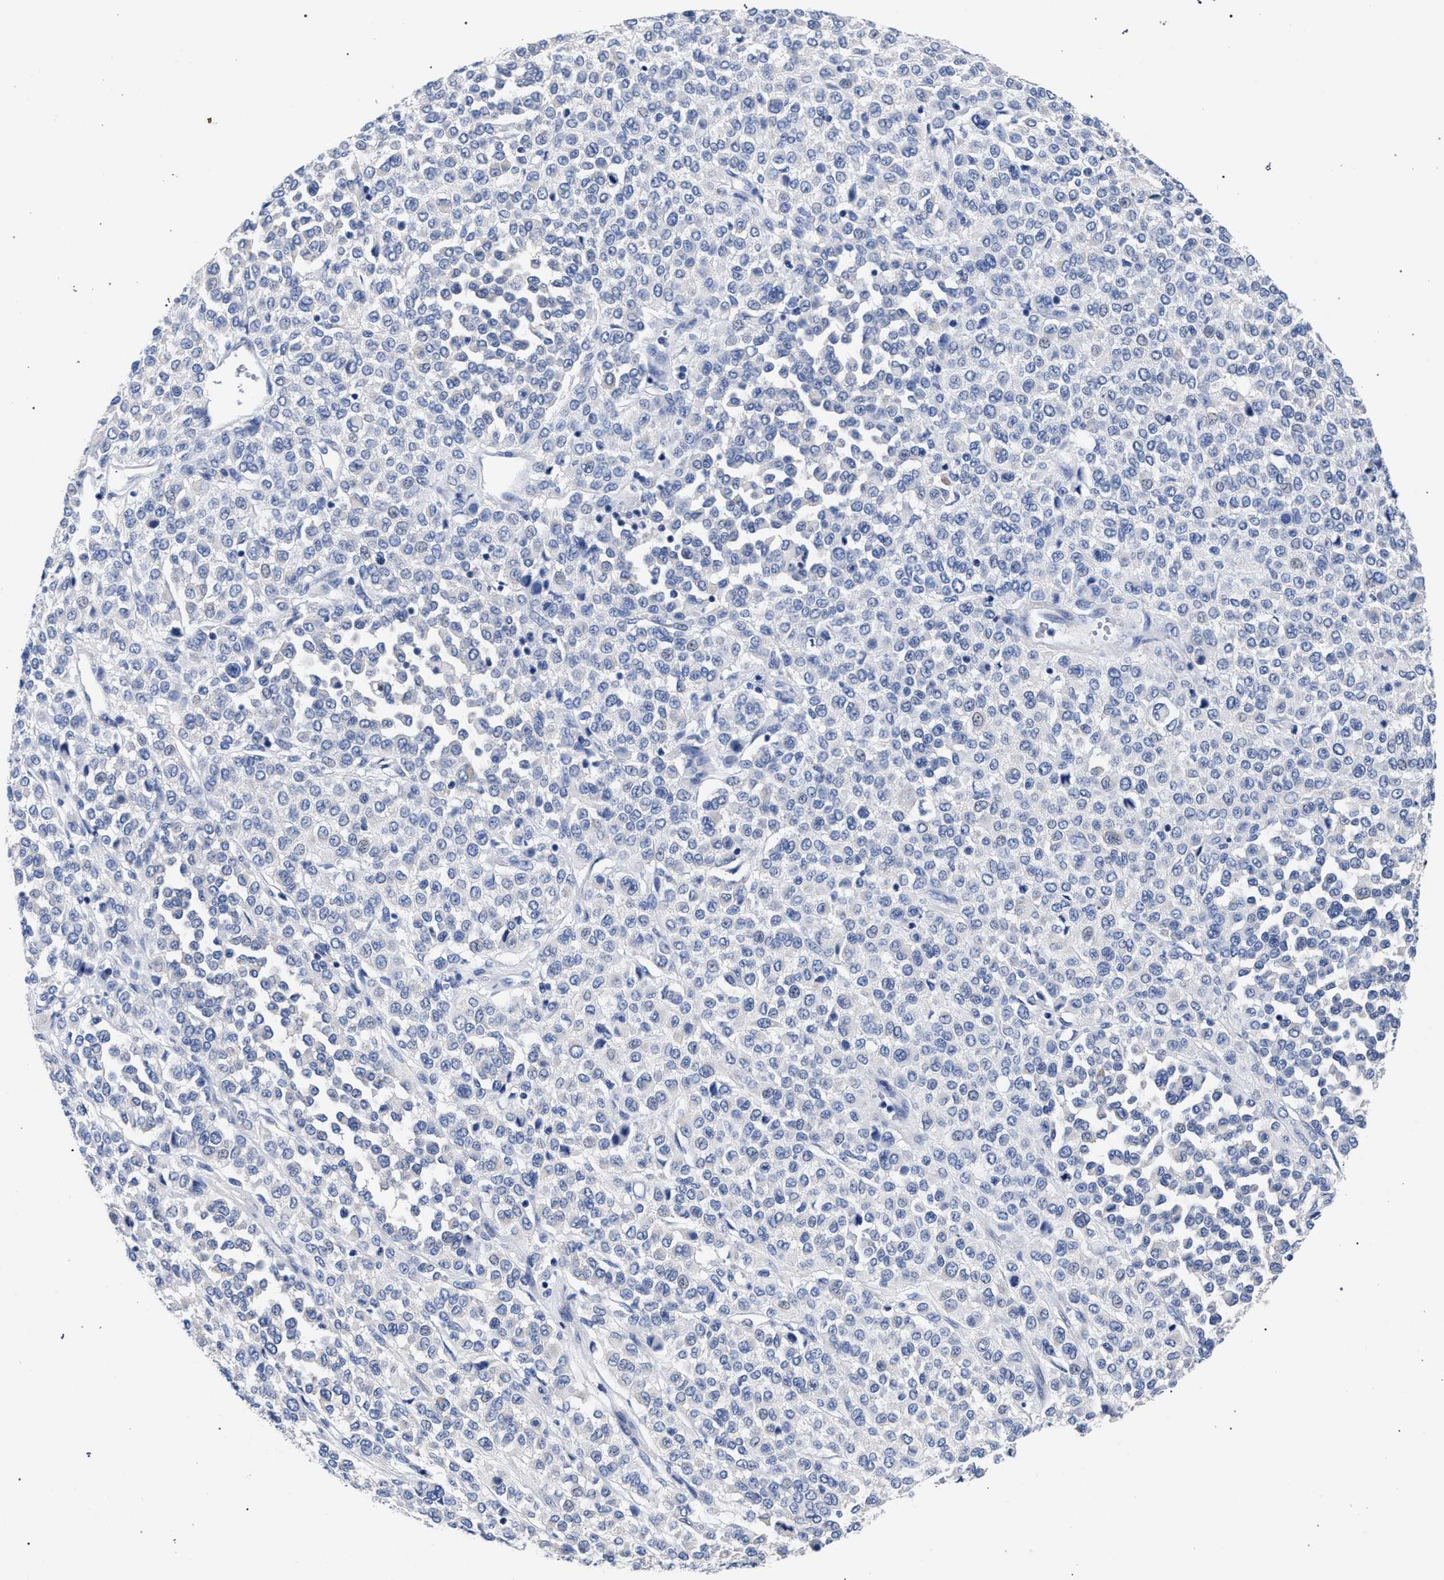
{"staining": {"intensity": "negative", "quantity": "none", "location": "none"}, "tissue": "melanoma", "cell_type": "Tumor cells", "image_type": "cancer", "snomed": [{"axis": "morphology", "description": "Malignant melanoma, Metastatic site"}, {"axis": "topography", "description": "Pancreas"}], "caption": "DAB (3,3'-diaminobenzidine) immunohistochemical staining of human melanoma displays no significant positivity in tumor cells. (DAB immunohistochemistry (IHC) visualized using brightfield microscopy, high magnification).", "gene": "AKAP4", "patient": {"sex": "female", "age": 30}}